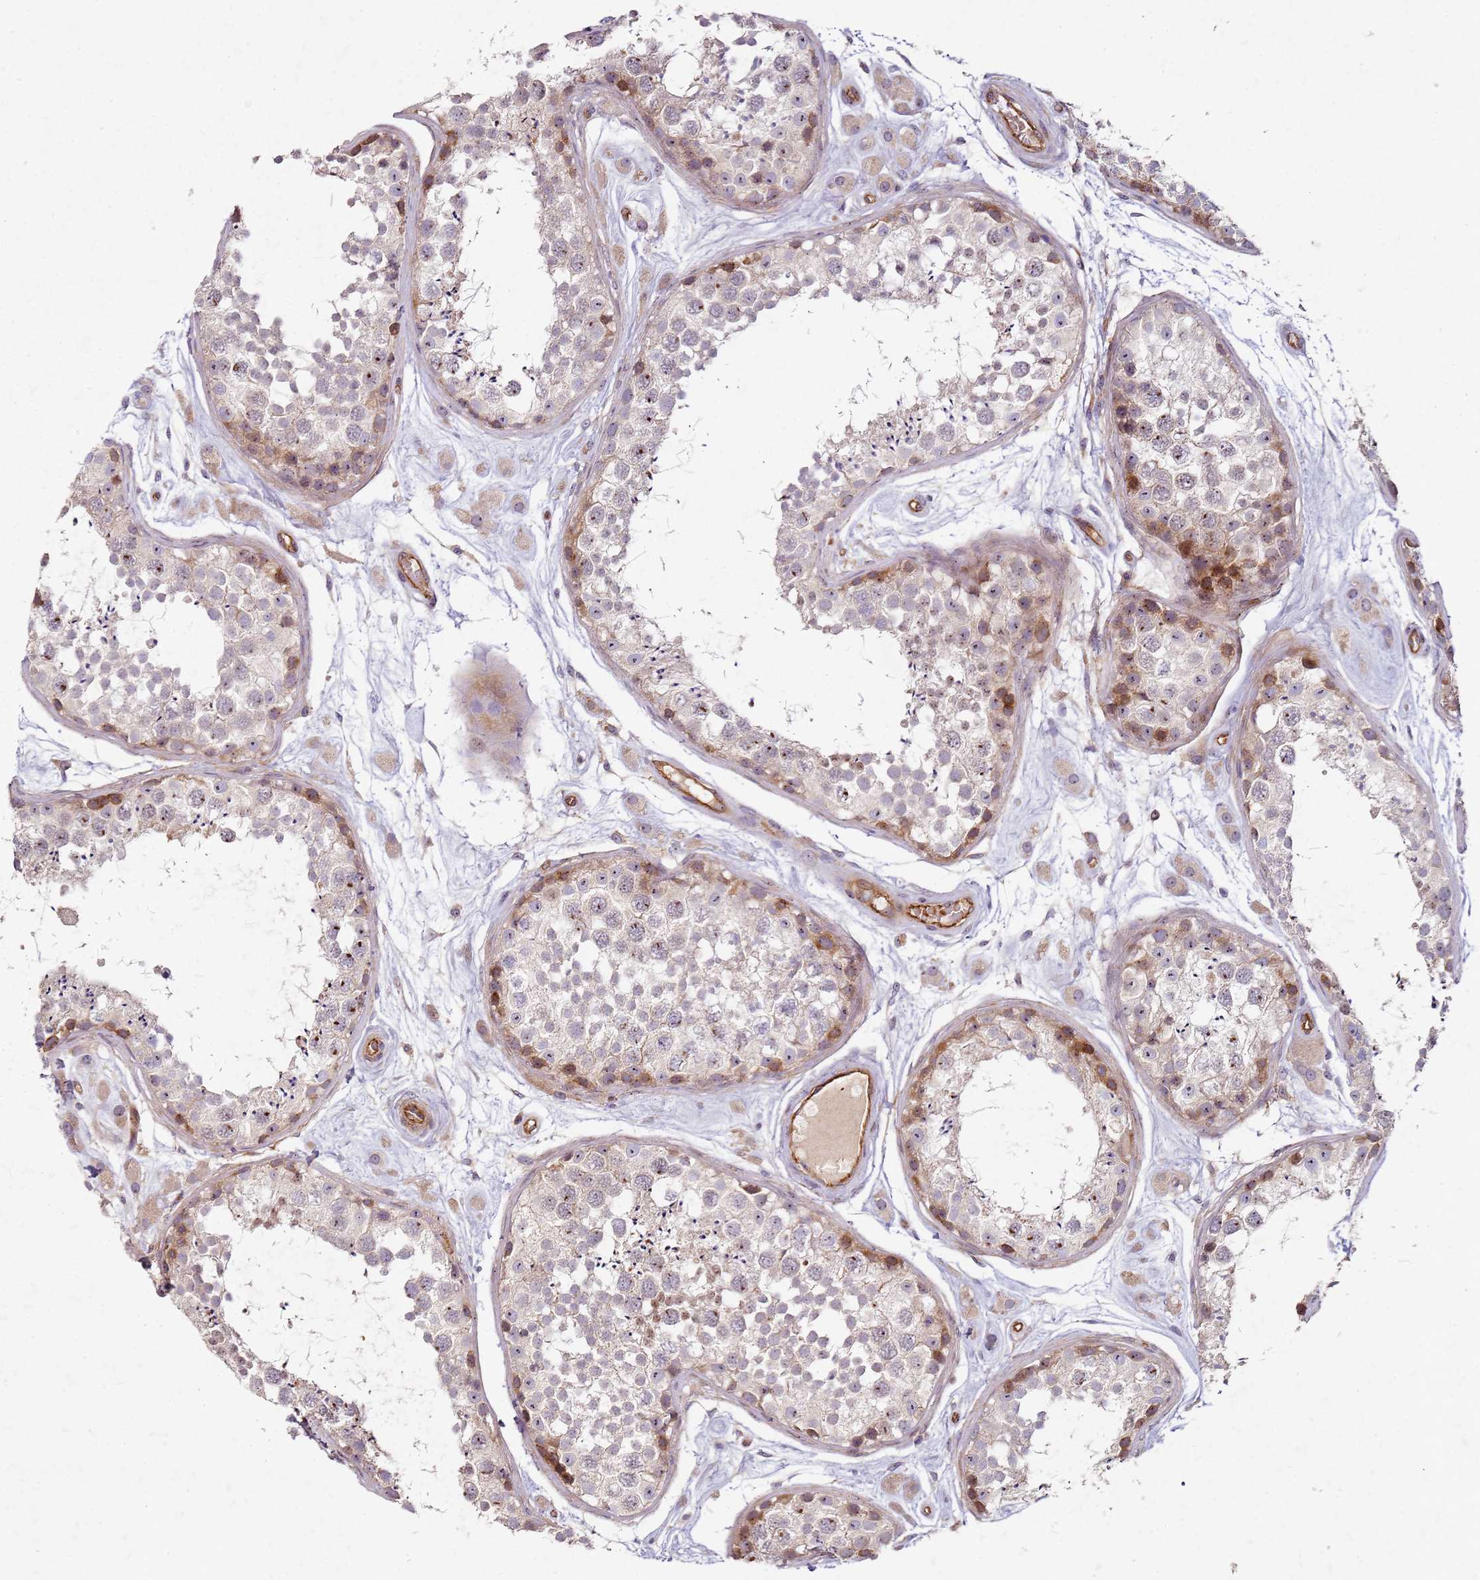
{"staining": {"intensity": "moderate", "quantity": "<25%", "location": "cytoplasmic/membranous,nuclear"}, "tissue": "testis", "cell_type": "Cells in seminiferous ducts", "image_type": "normal", "snomed": [{"axis": "morphology", "description": "Normal tissue, NOS"}, {"axis": "topography", "description": "Testis"}], "caption": "High-power microscopy captured an immunohistochemistry histopathology image of normal testis, revealing moderate cytoplasmic/membranous,nuclear expression in about <25% of cells in seminiferous ducts.", "gene": "C2CD4B", "patient": {"sex": "male", "age": 25}}